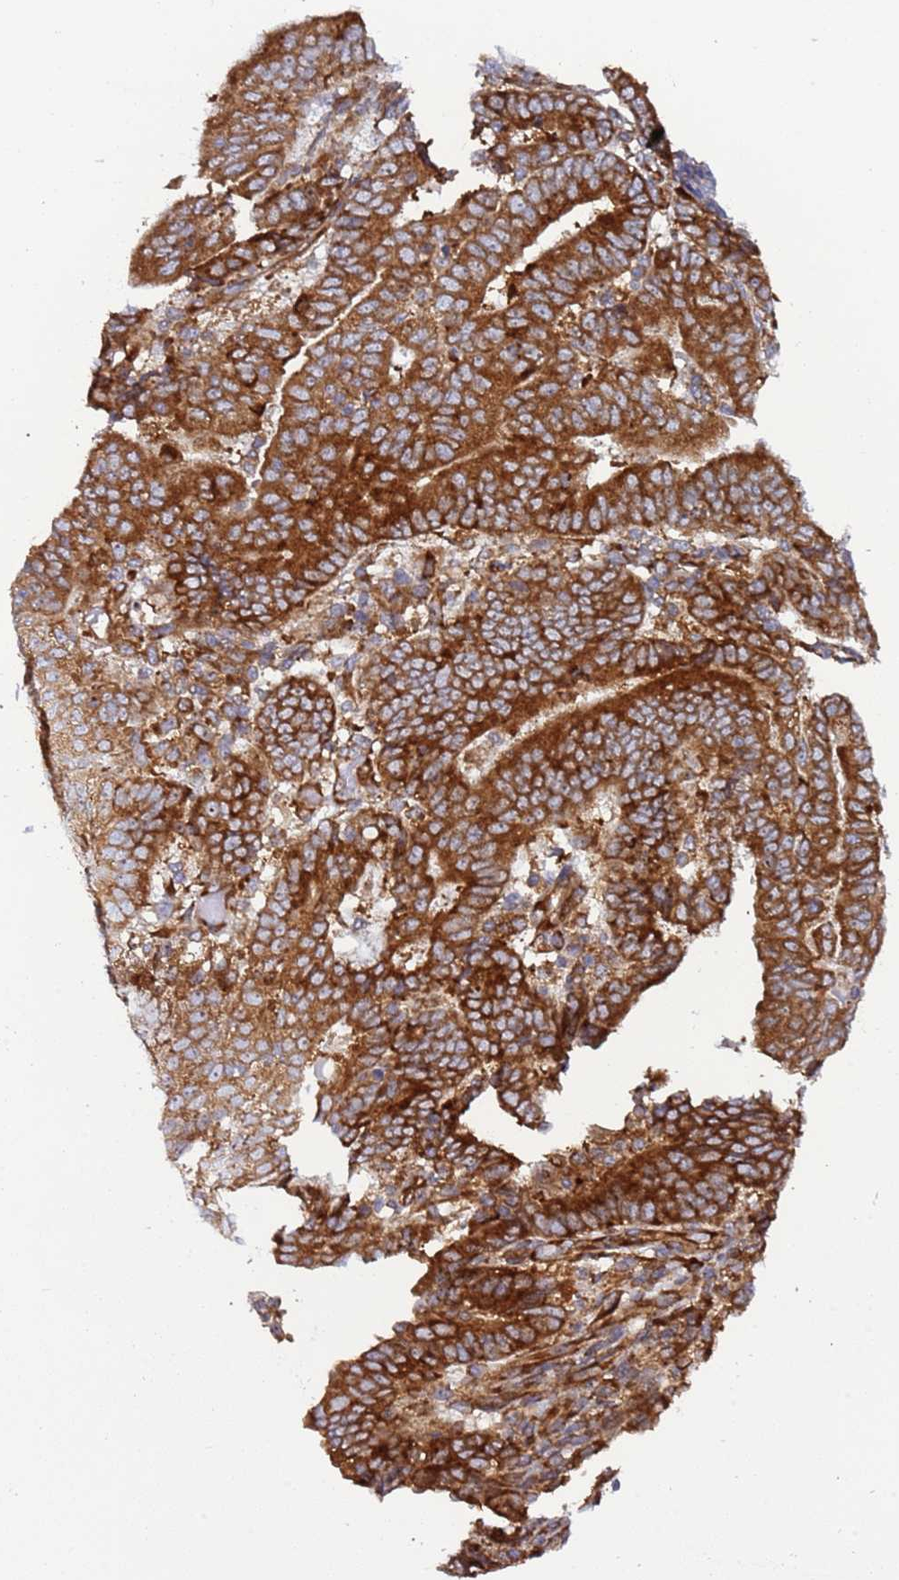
{"staining": {"intensity": "strong", "quantity": ">75%", "location": "cytoplasmic/membranous"}, "tissue": "endometrial cancer", "cell_type": "Tumor cells", "image_type": "cancer", "snomed": [{"axis": "morphology", "description": "Adenocarcinoma, NOS"}, {"axis": "topography", "description": "Endometrium"}], "caption": "Adenocarcinoma (endometrial) stained with a protein marker shows strong staining in tumor cells.", "gene": "RPL36", "patient": {"sex": "female", "age": 70}}